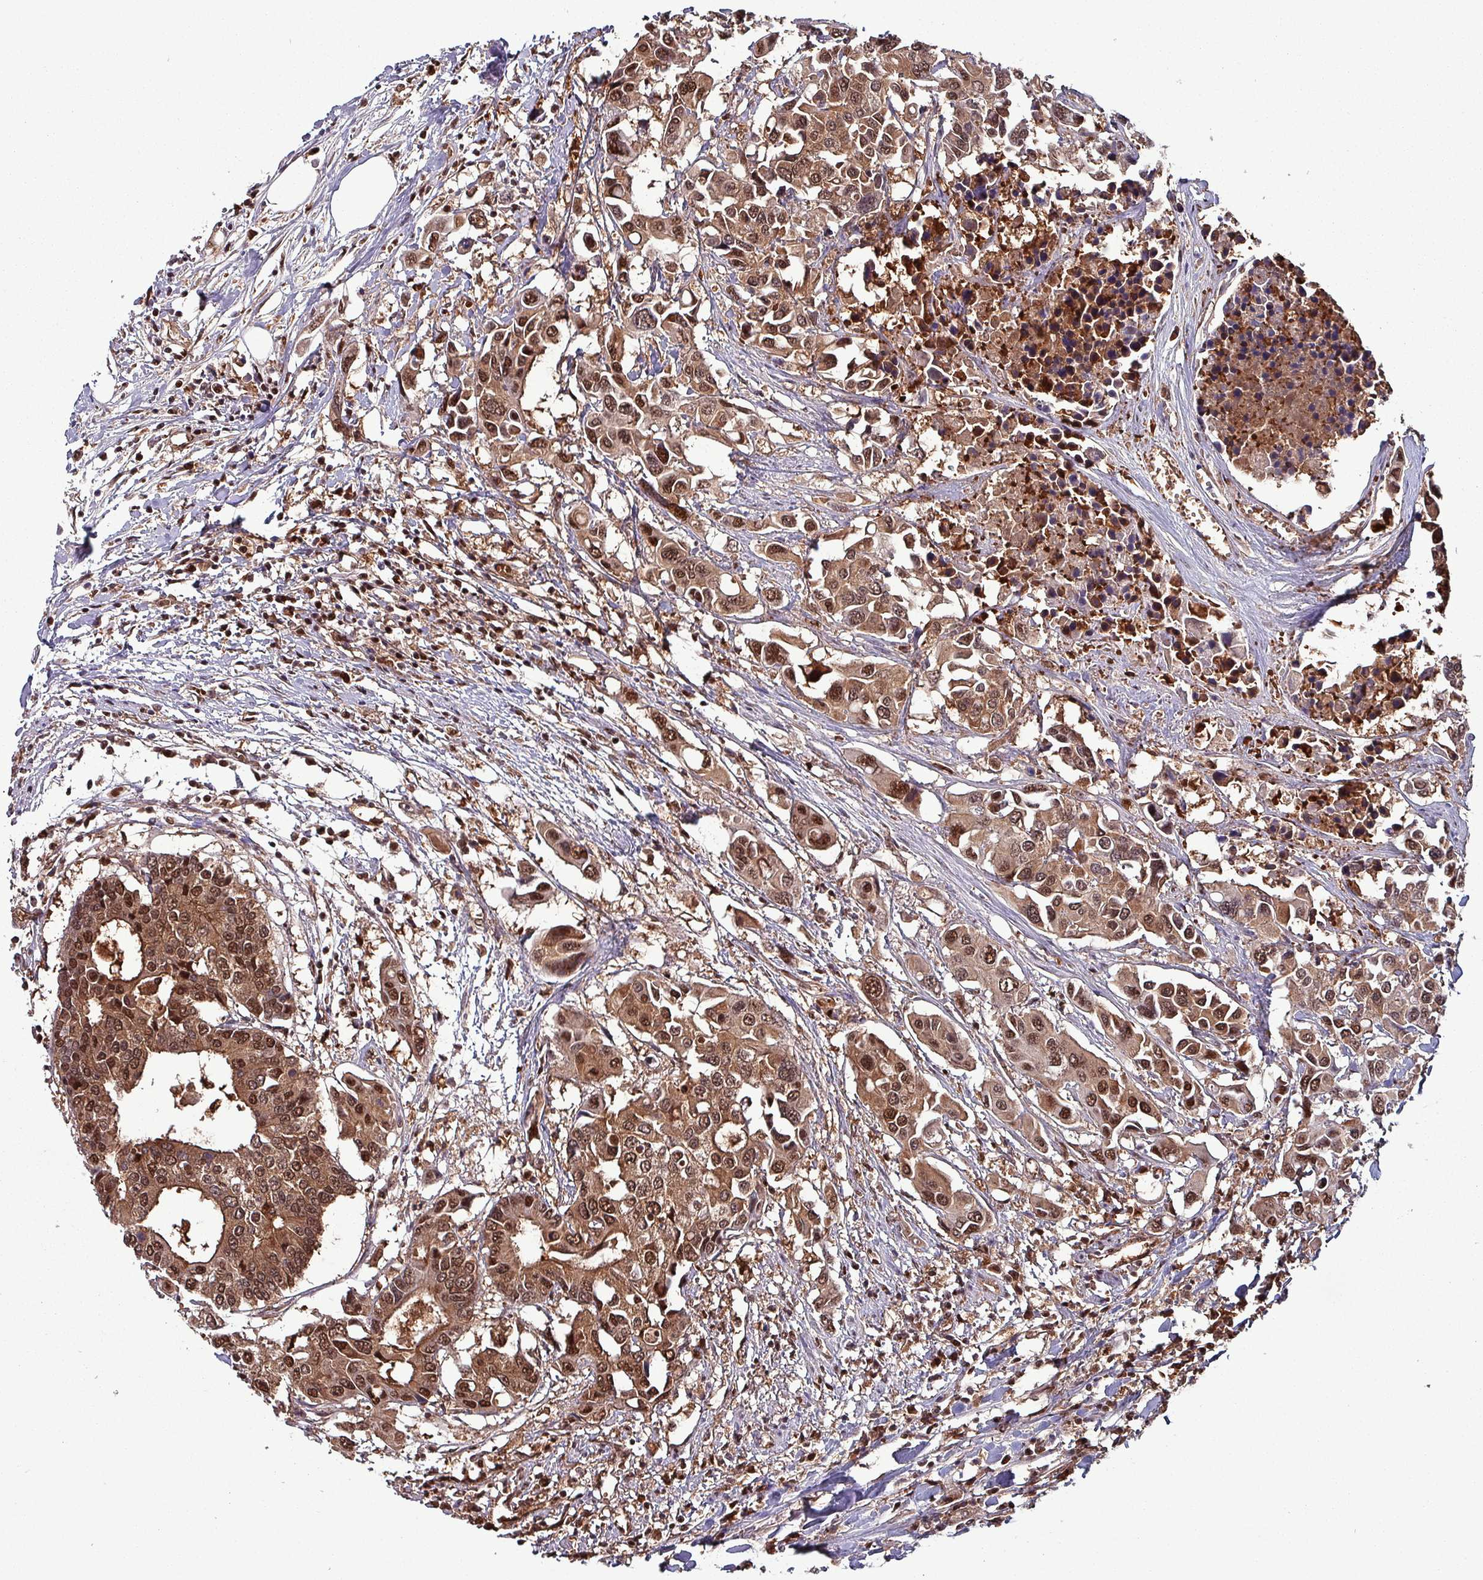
{"staining": {"intensity": "moderate", "quantity": ">75%", "location": "cytoplasmic/membranous,nuclear"}, "tissue": "colorectal cancer", "cell_type": "Tumor cells", "image_type": "cancer", "snomed": [{"axis": "morphology", "description": "Adenocarcinoma, NOS"}, {"axis": "topography", "description": "Colon"}], "caption": "Colorectal cancer (adenocarcinoma) stained with a protein marker demonstrates moderate staining in tumor cells.", "gene": "PSMB8", "patient": {"sex": "male", "age": 77}}